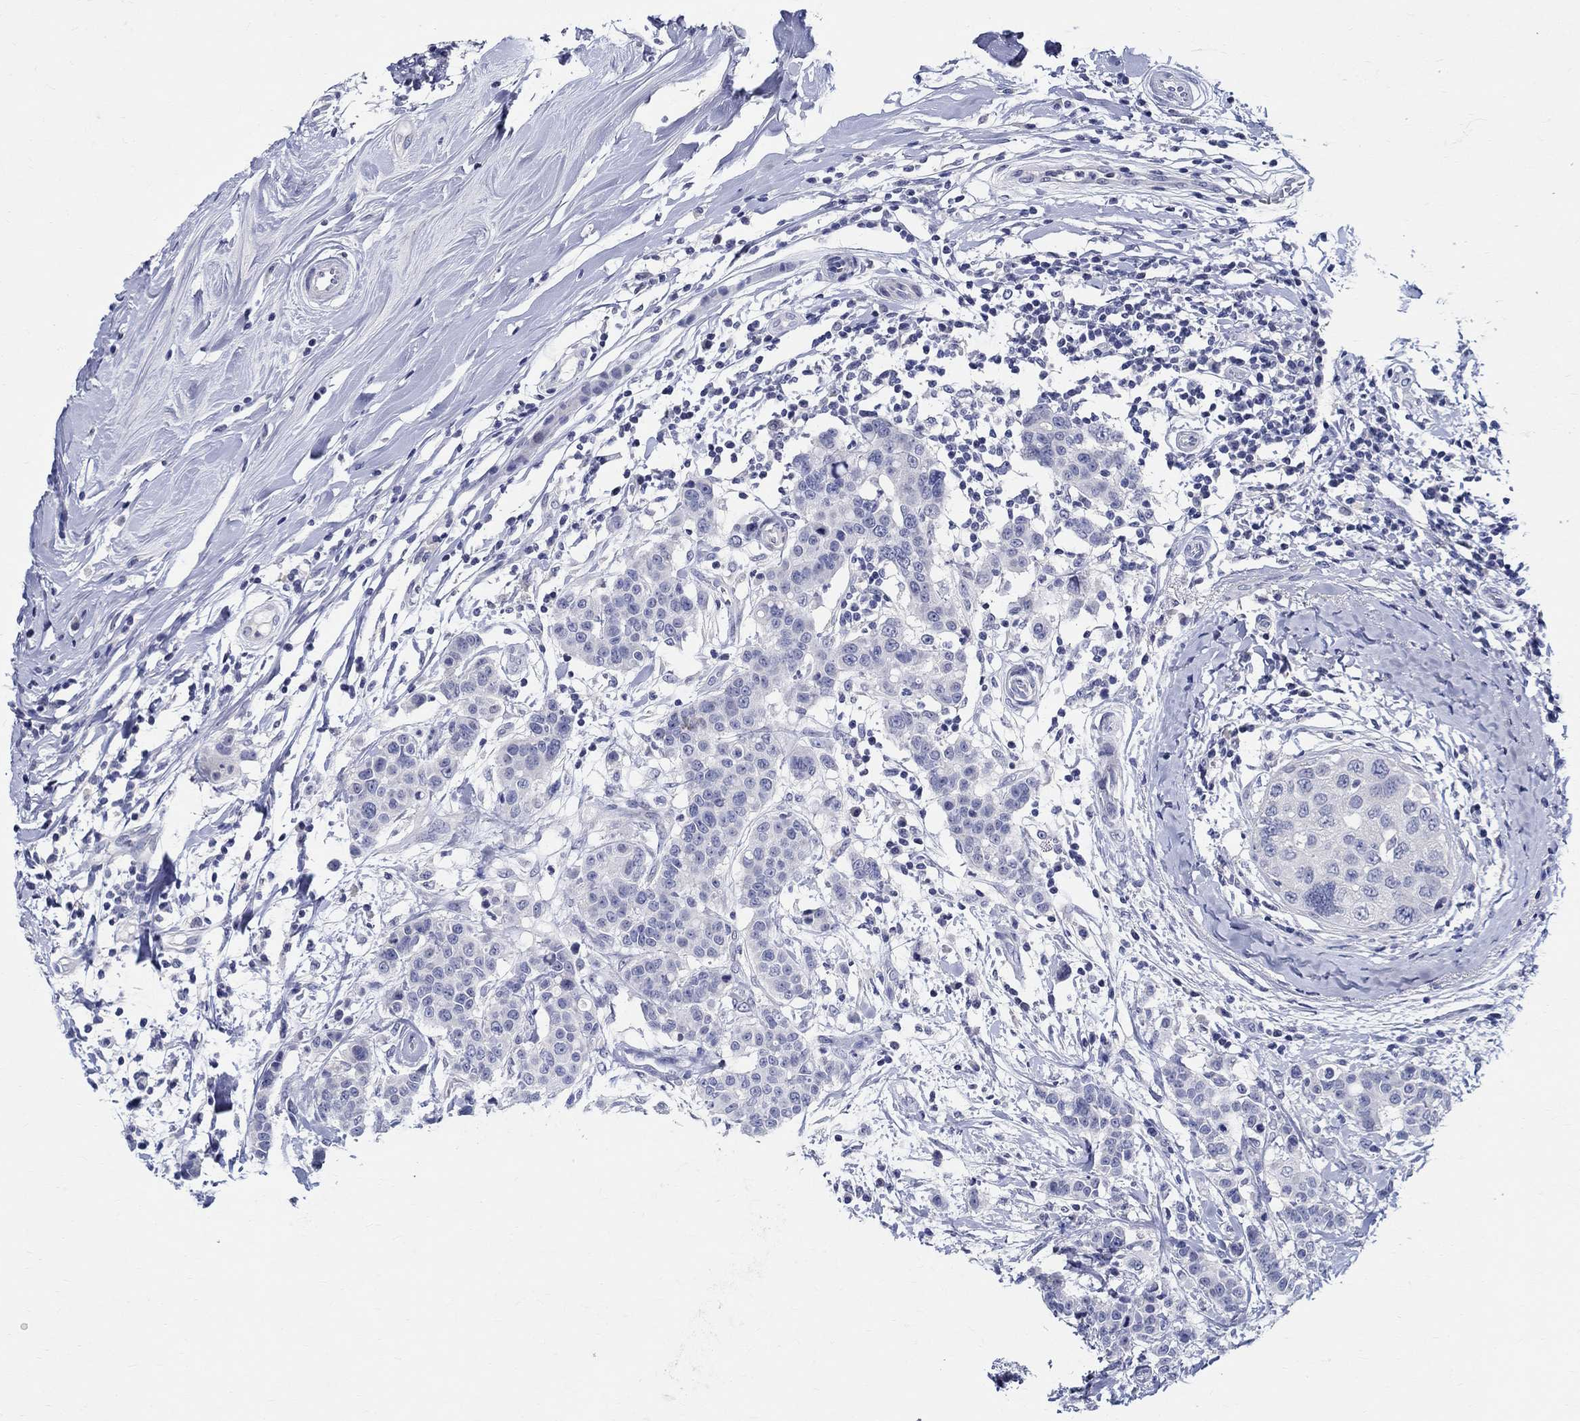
{"staining": {"intensity": "negative", "quantity": "none", "location": "none"}, "tissue": "breast cancer", "cell_type": "Tumor cells", "image_type": "cancer", "snomed": [{"axis": "morphology", "description": "Duct carcinoma"}, {"axis": "topography", "description": "Breast"}], "caption": "IHC photomicrograph of neoplastic tissue: breast cancer stained with DAB exhibits no significant protein expression in tumor cells. Brightfield microscopy of immunohistochemistry (IHC) stained with DAB (3,3'-diaminobenzidine) (brown) and hematoxylin (blue), captured at high magnification.", "gene": "CETN1", "patient": {"sex": "female", "age": 27}}